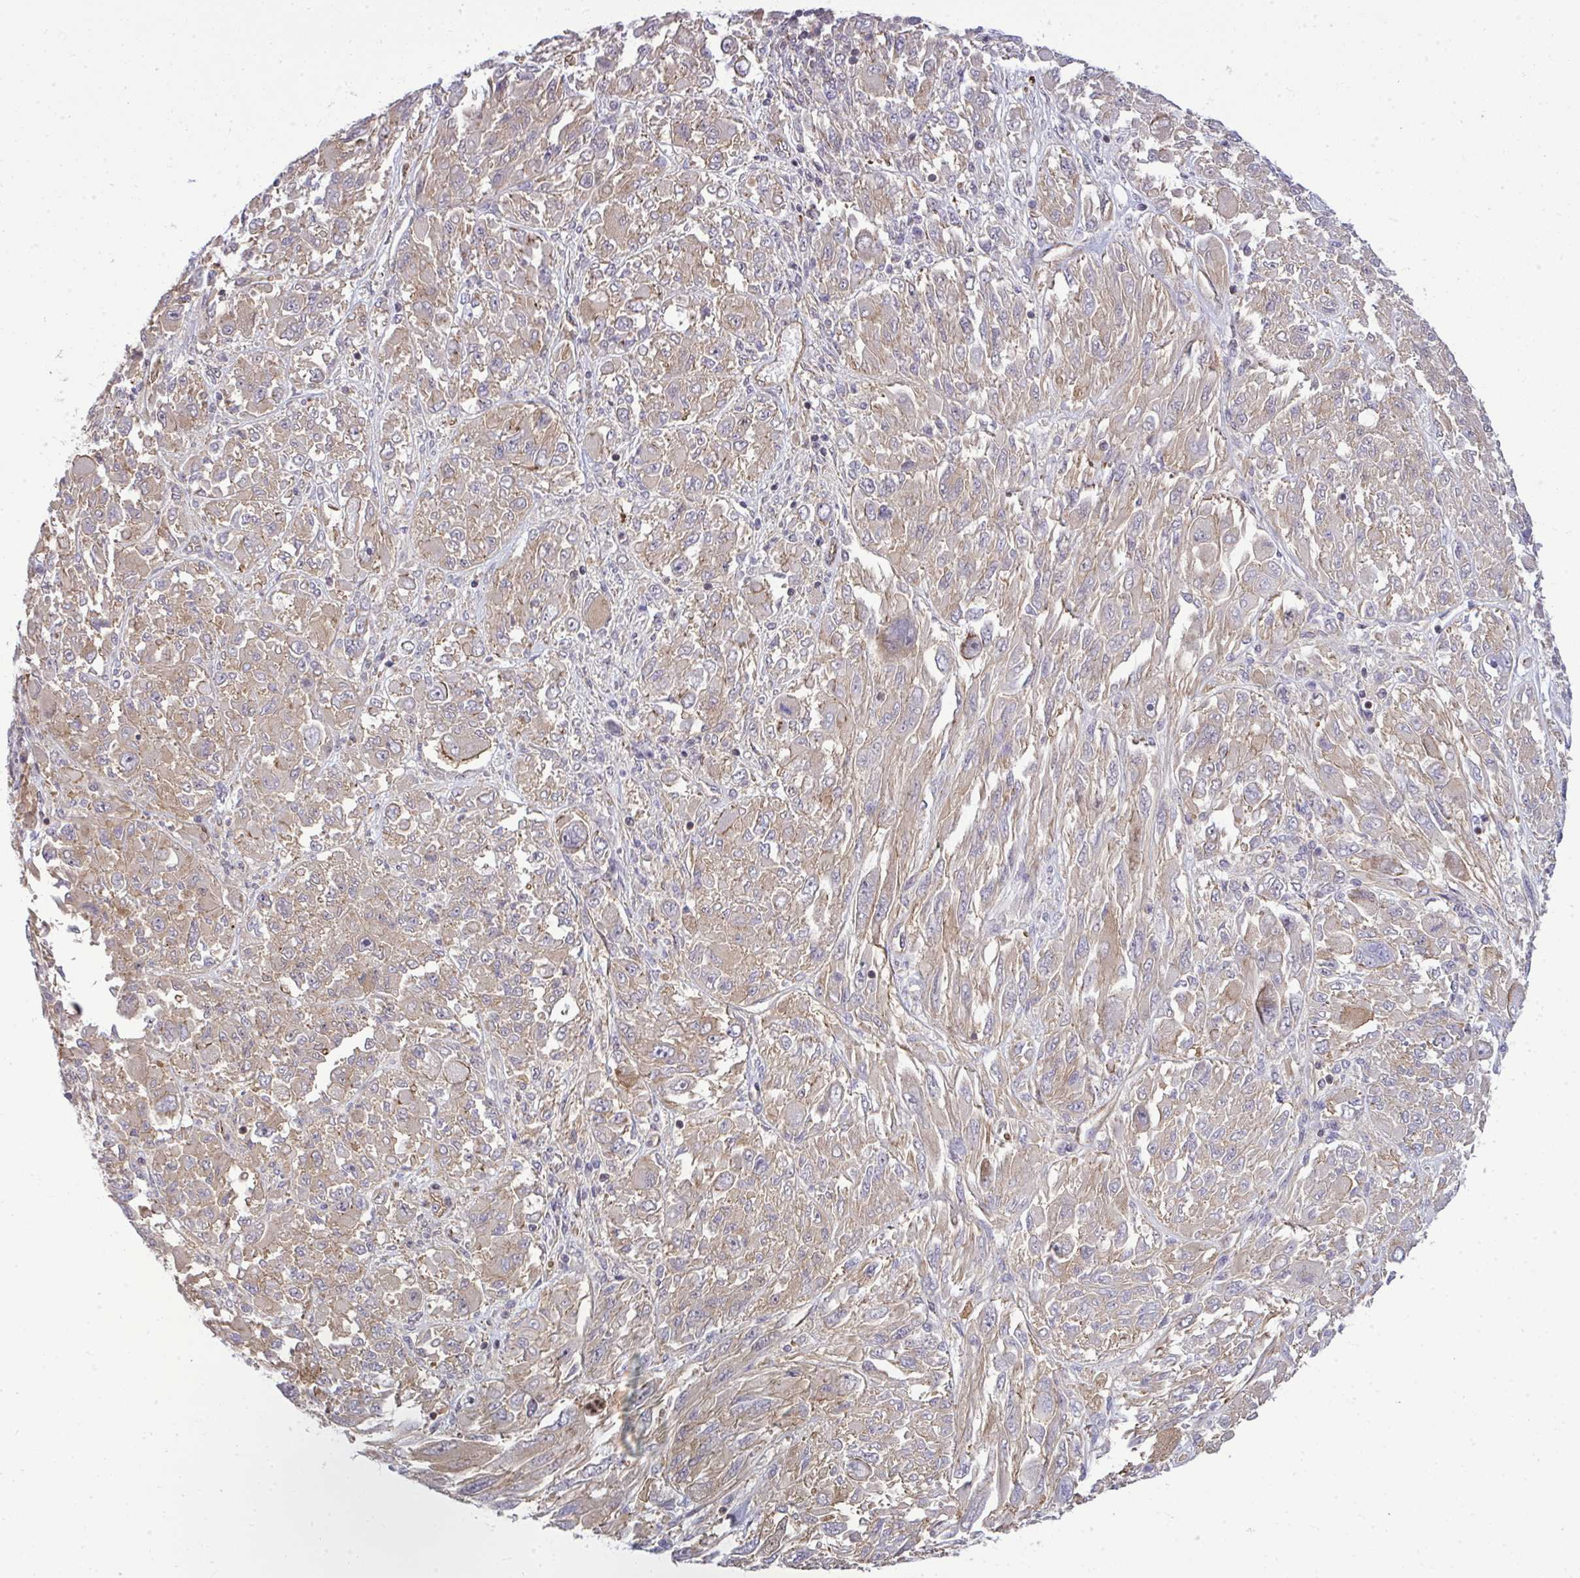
{"staining": {"intensity": "weak", "quantity": ">75%", "location": "cytoplasmic/membranous"}, "tissue": "melanoma", "cell_type": "Tumor cells", "image_type": "cancer", "snomed": [{"axis": "morphology", "description": "Malignant melanoma, NOS"}, {"axis": "topography", "description": "Skin"}], "caption": "High-magnification brightfield microscopy of melanoma stained with DAB (3,3'-diaminobenzidine) (brown) and counterstained with hematoxylin (blue). tumor cells exhibit weak cytoplasmic/membranous expression is present in about>75% of cells.", "gene": "FUT10", "patient": {"sex": "female", "age": 91}}